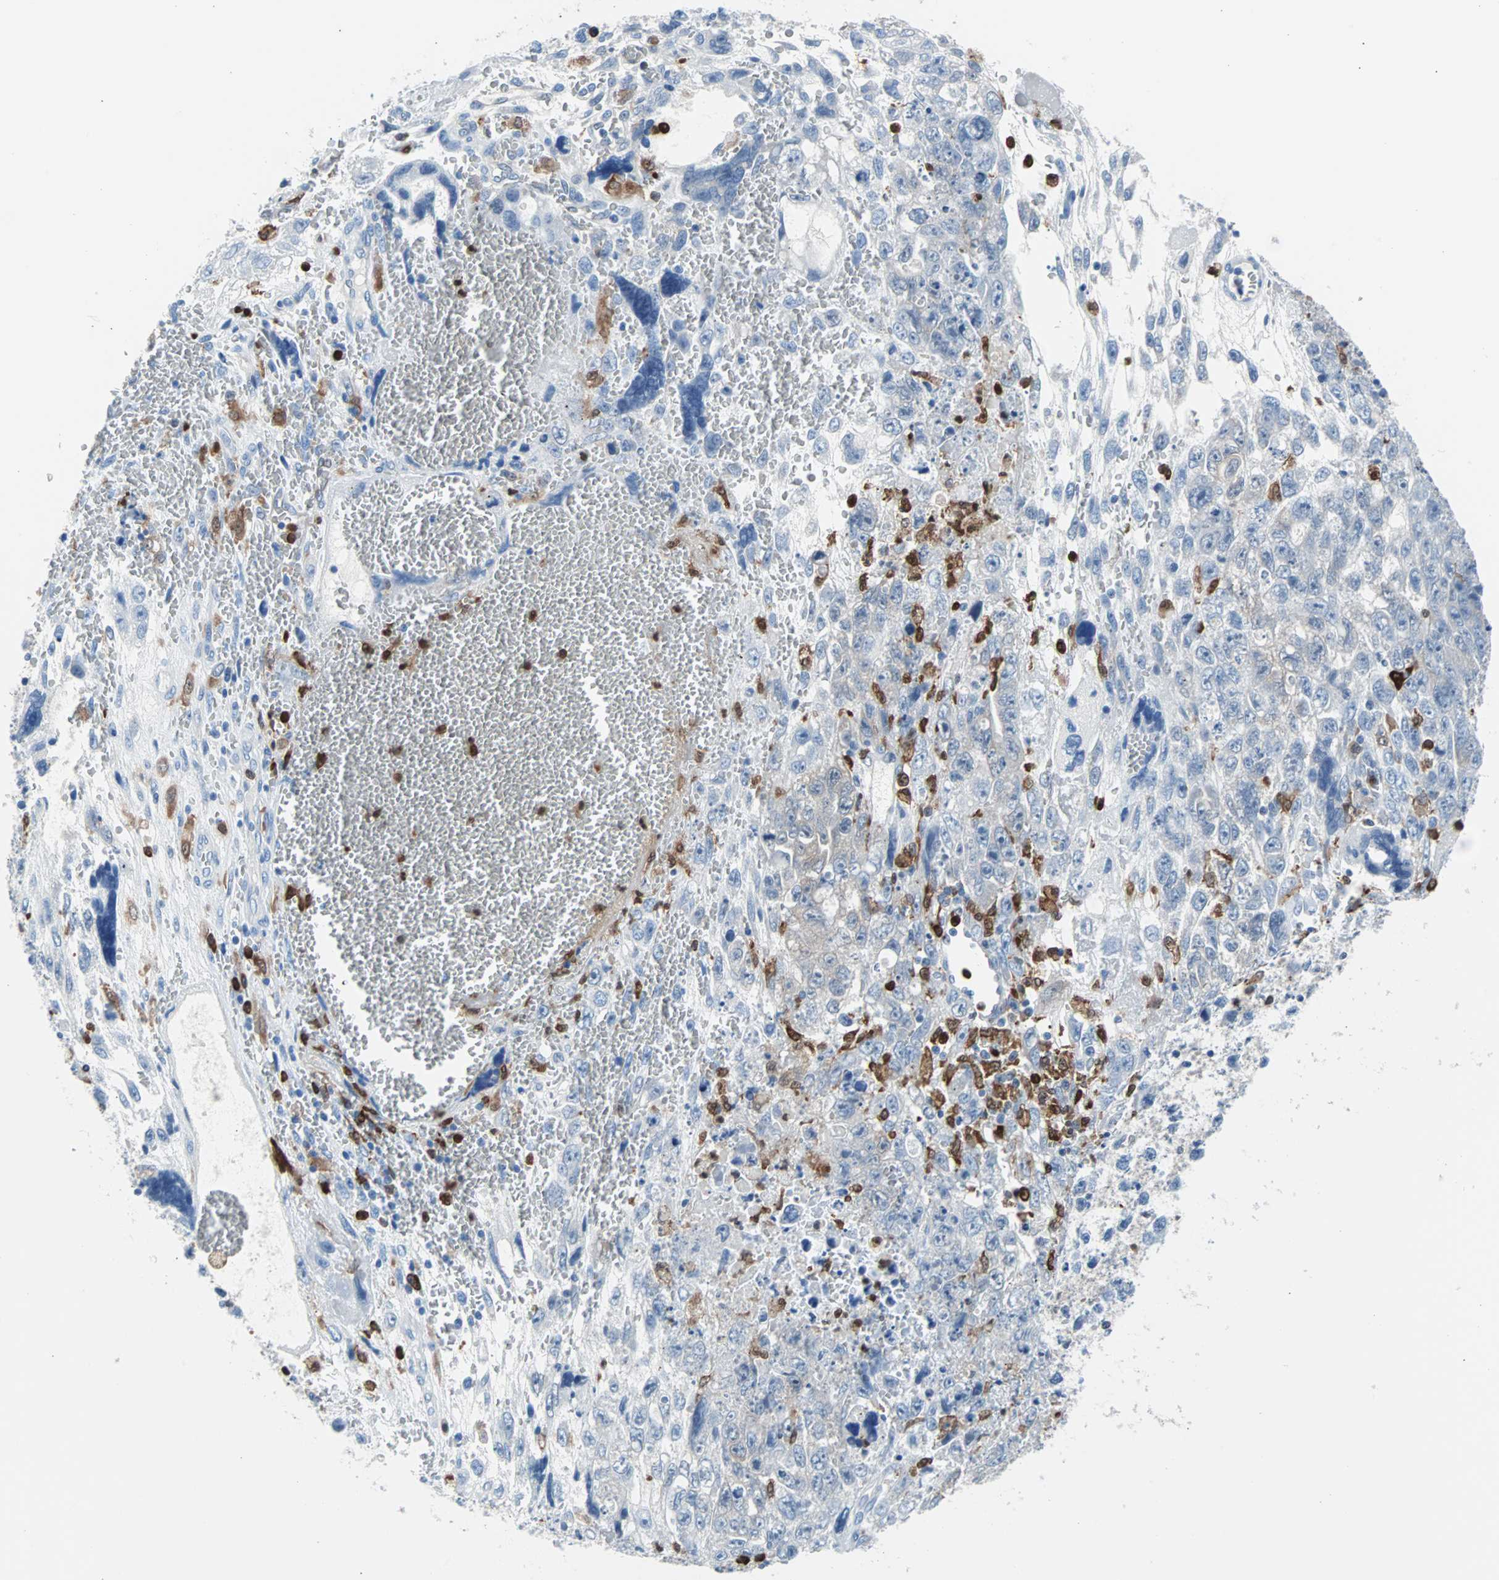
{"staining": {"intensity": "weak", "quantity": "<25%", "location": "cytoplasmic/membranous"}, "tissue": "testis cancer", "cell_type": "Tumor cells", "image_type": "cancer", "snomed": [{"axis": "morphology", "description": "Carcinoma, Embryonal, NOS"}, {"axis": "topography", "description": "Testis"}], "caption": "This is an immunohistochemistry photomicrograph of testis embryonal carcinoma. There is no staining in tumor cells.", "gene": "SYK", "patient": {"sex": "male", "age": 28}}